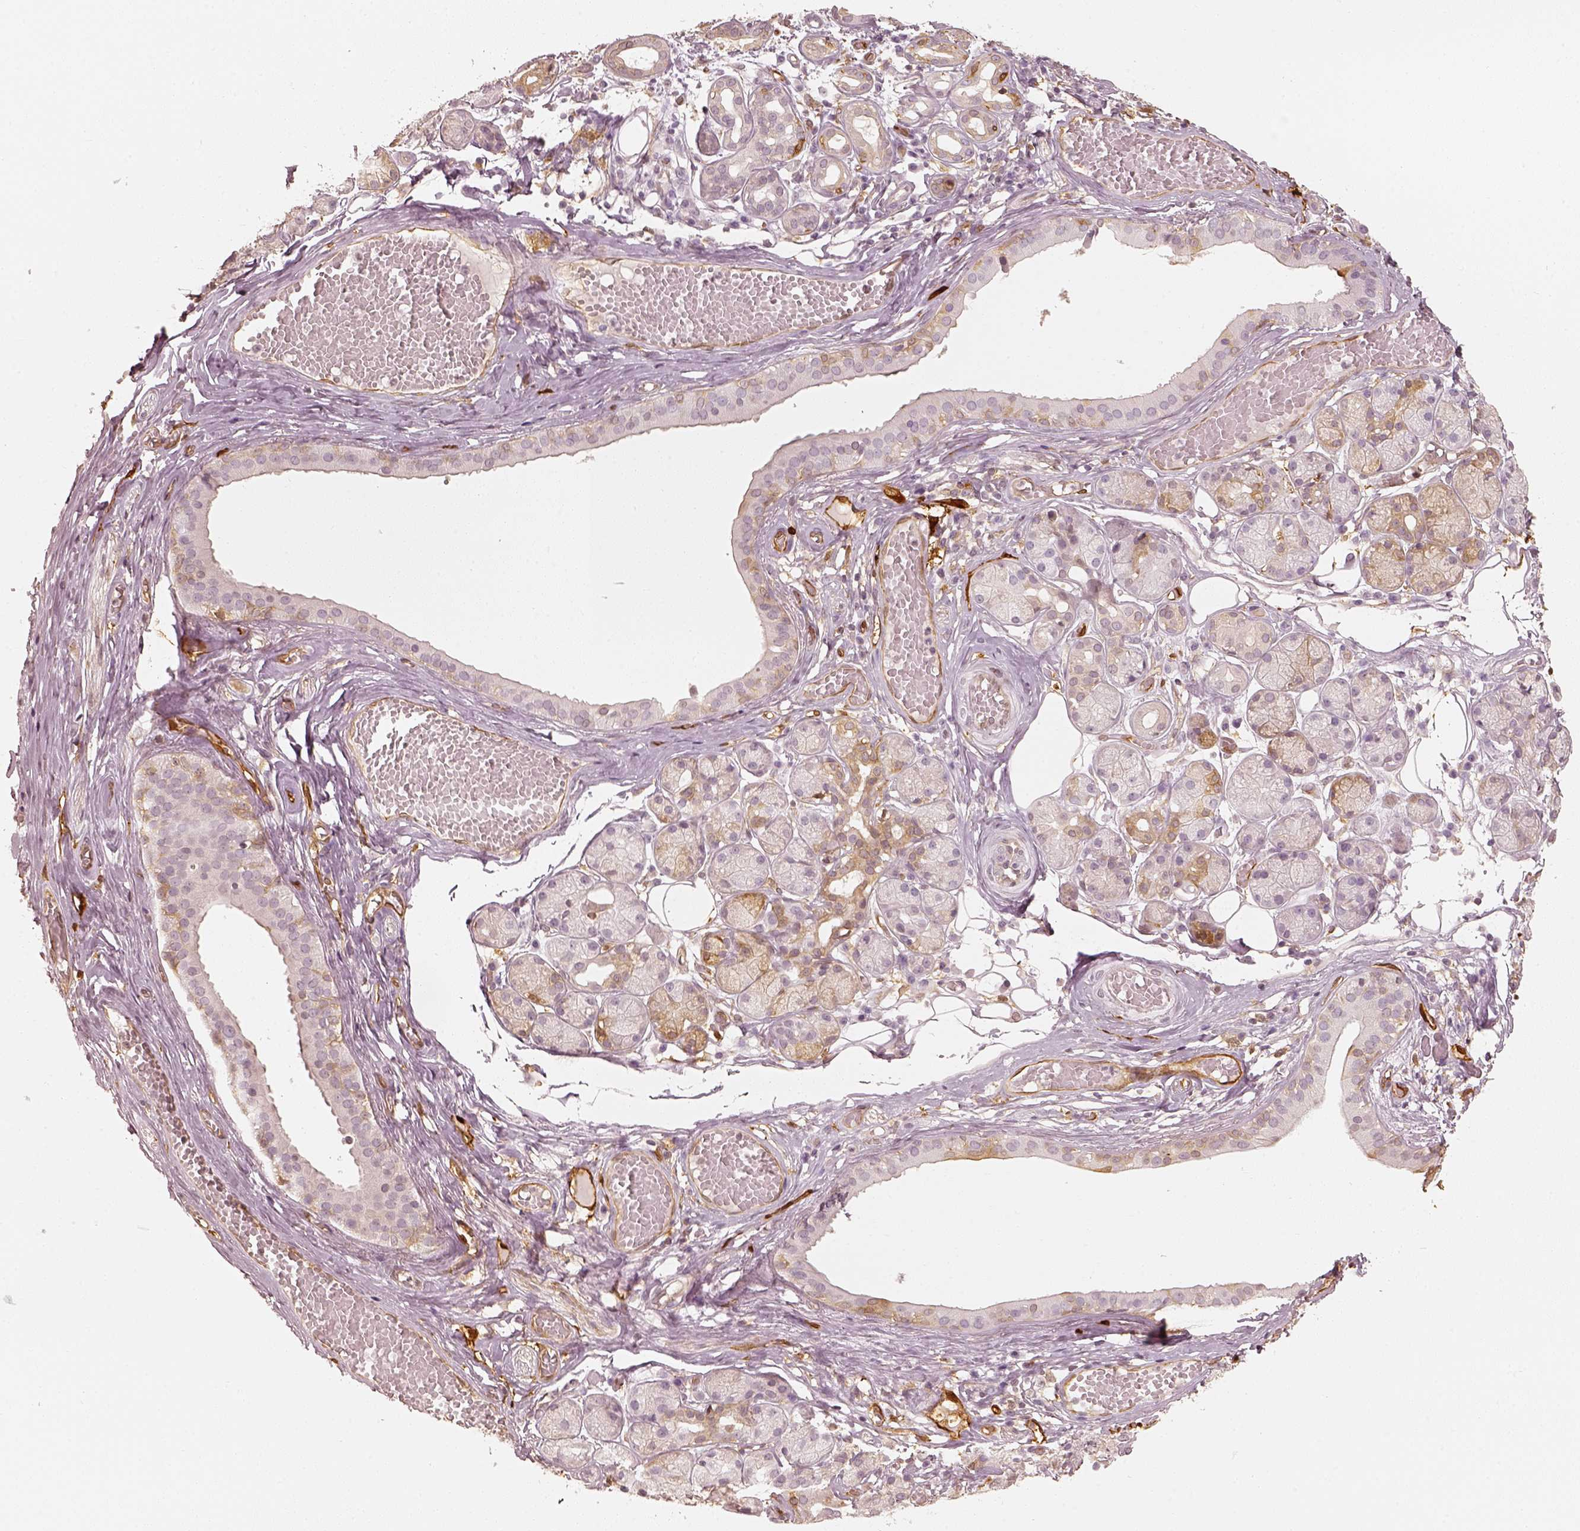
{"staining": {"intensity": "weak", "quantity": "<25%", "location": "cytoplasmic/membranous"}, "tissue": "salivary gland", "cell_type": "Glandular cells", "image_type": "normal", "snomed": [{"axis": "morphology", "description": "Normal tissue, NOS"}, {"axis": "topography", "description": "Salivary gland"}, {"axis": "topography", "description": "Peripheral nerve tissue"}], "caption": "An immunohistochemistry (IHC) image of normal salivary gland is shown. There is no staining in glandular cells of salivary gland.", "gene": "FSCN1", "patient": {"sex": "male", "age": 71}}